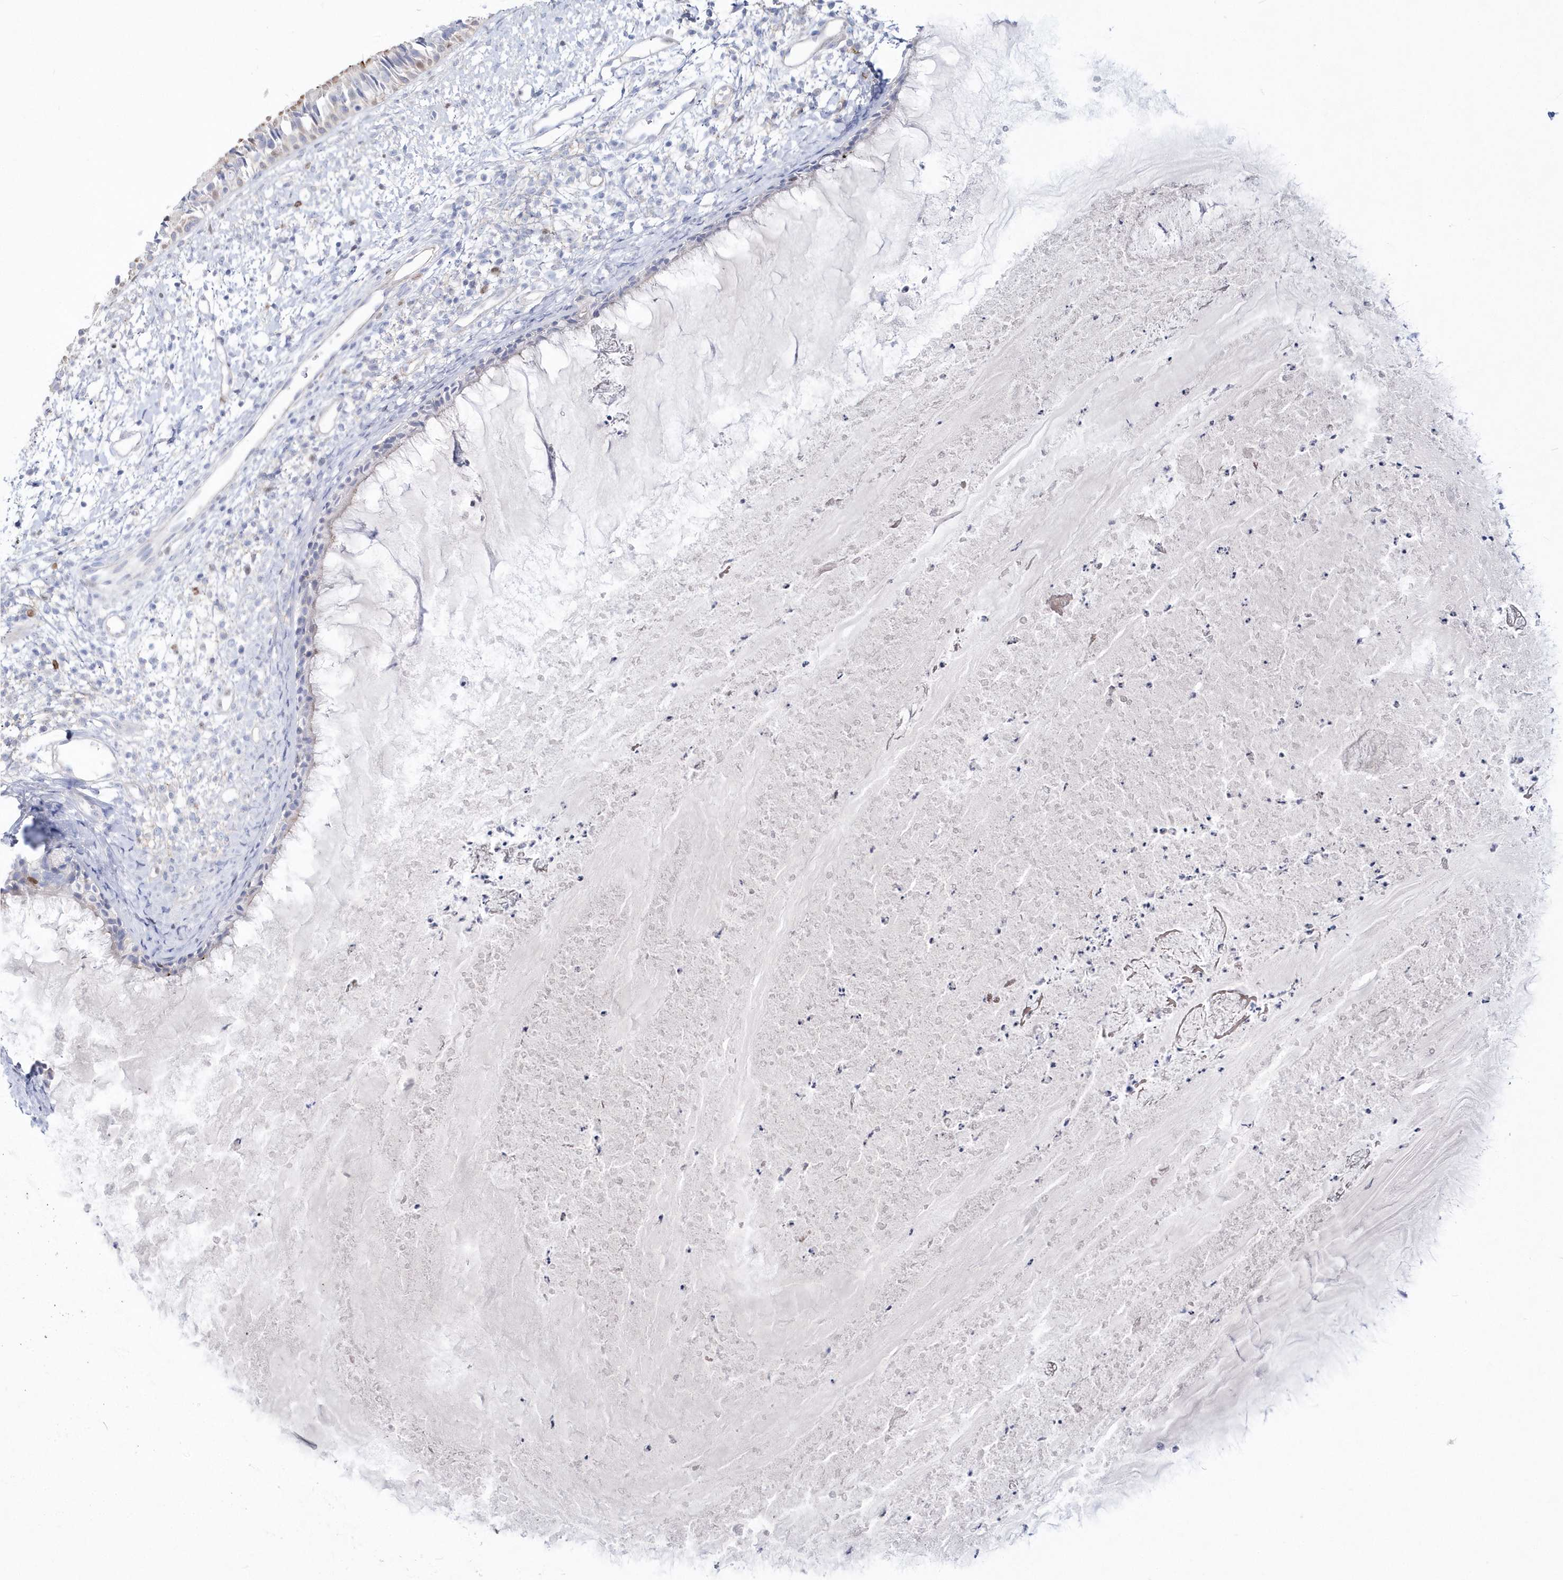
{"staining": {"intensity": "moderate", "quantity": "<25%", "location": "cytoplasmic/membranous,nuclear"}, "tissue": "nasopharynx", "cell_type": "Respiratory epithelial cells", "image_type": "normal", "snomed": [{"axis": "morphology", "description": "Normal tissue, NOS"}, {"axis": "topography", "description": "Nasopharynx"}], "caption": "DAB immunohistochemical staining of benign human nasopharynx reveals moderate cytoplasmic/membranous,nuclear protein staining in about <25% of respiratory epithelial cells.", "gene": "TMCO6", "patient": {"sex": "male", "age": 22}}